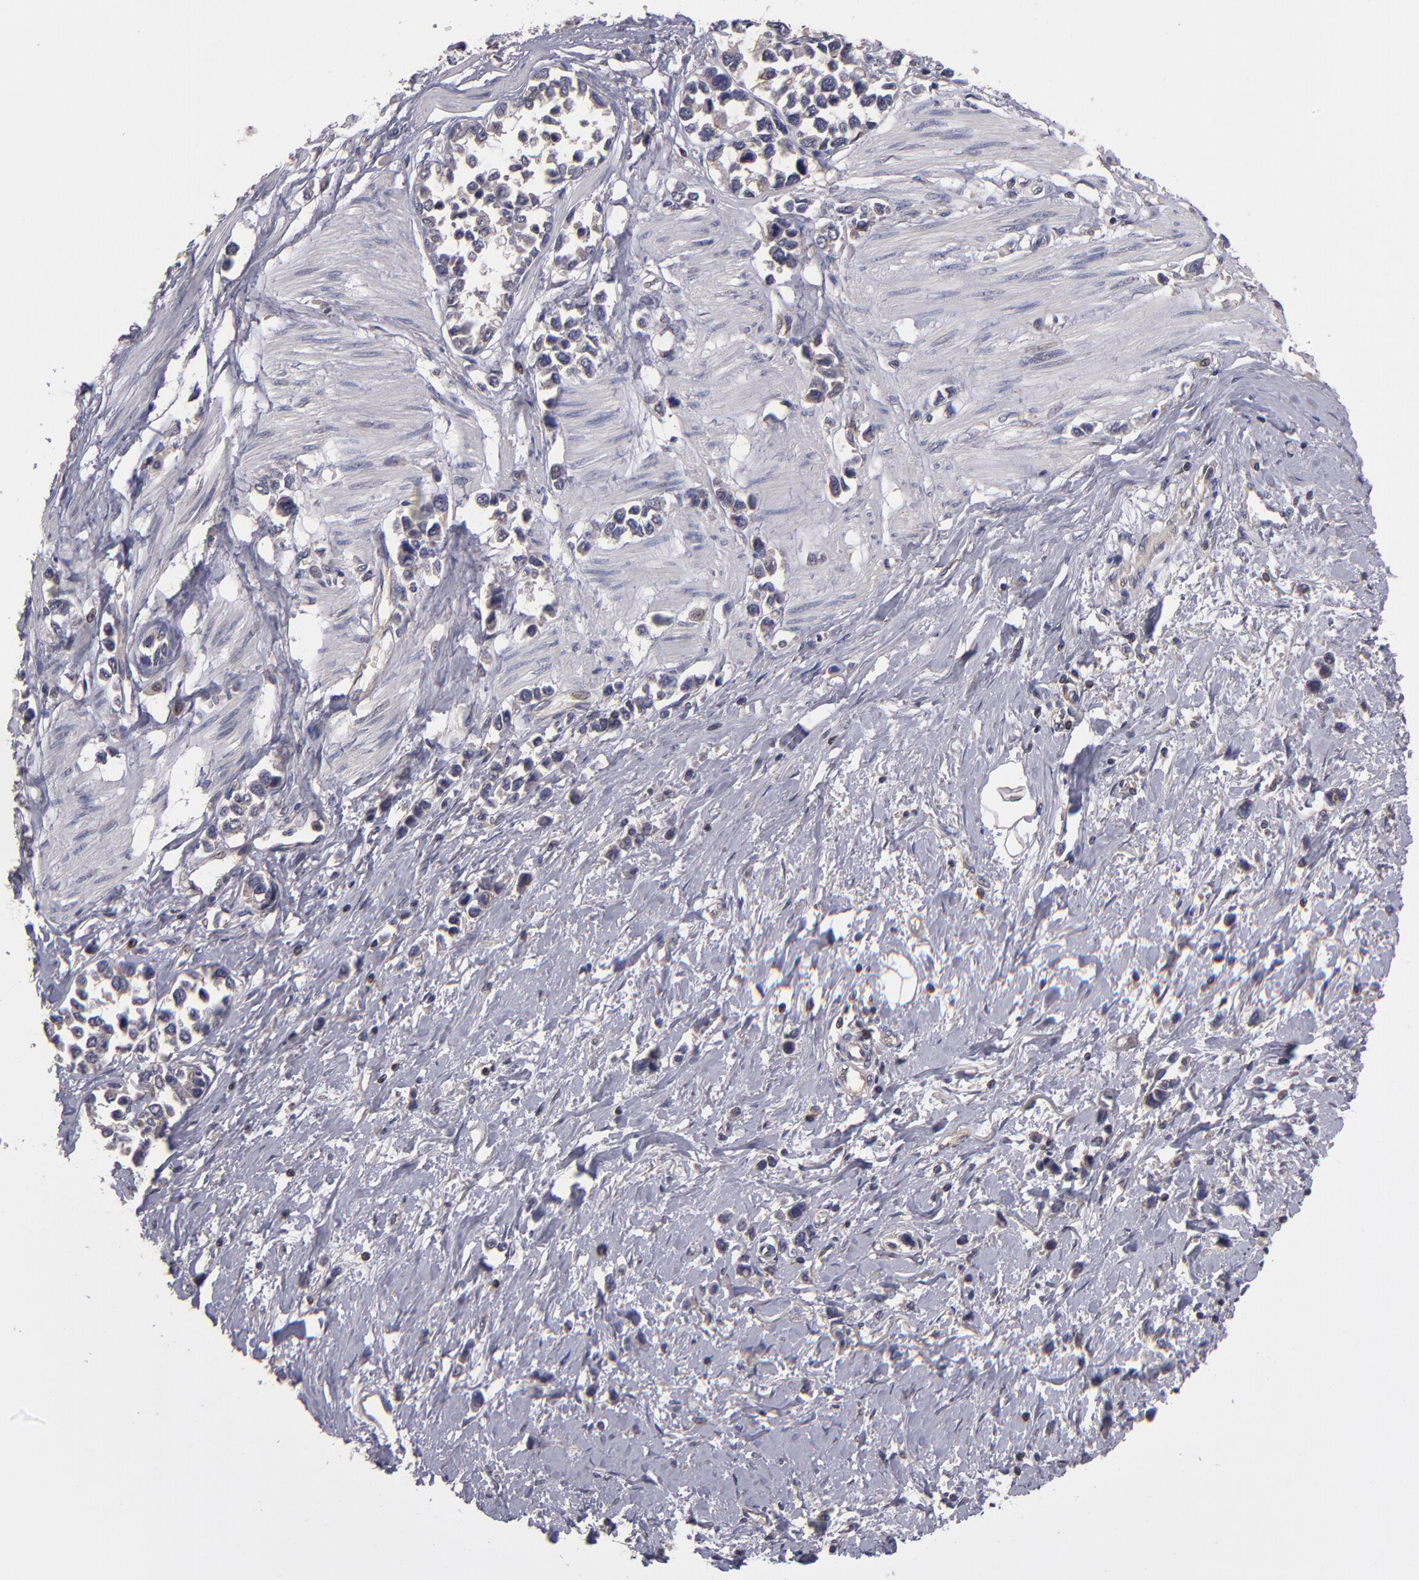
{"staining": {"intensity": "negative", "quantity": "none", "location": "none"}, "tissue": "stomach cancer", "cell_type": "Tumor cells", "image_type": "cancer", "snomed": [{"axis": "morphology", "description": "Adenocarcinoma, NOS"}, {"axis": "topography", "description": "Stomach, upper"}], "caption": "High power microscopy micrograph of an immunohistochemistry histopathology image of stomach cancer, revealing no significant positivity in tumor cells. (DAB IHC visualized using brightfield microscopy, high magnification).", "gene": "NF2", "patient": {"sex": "male", "age": 76}}